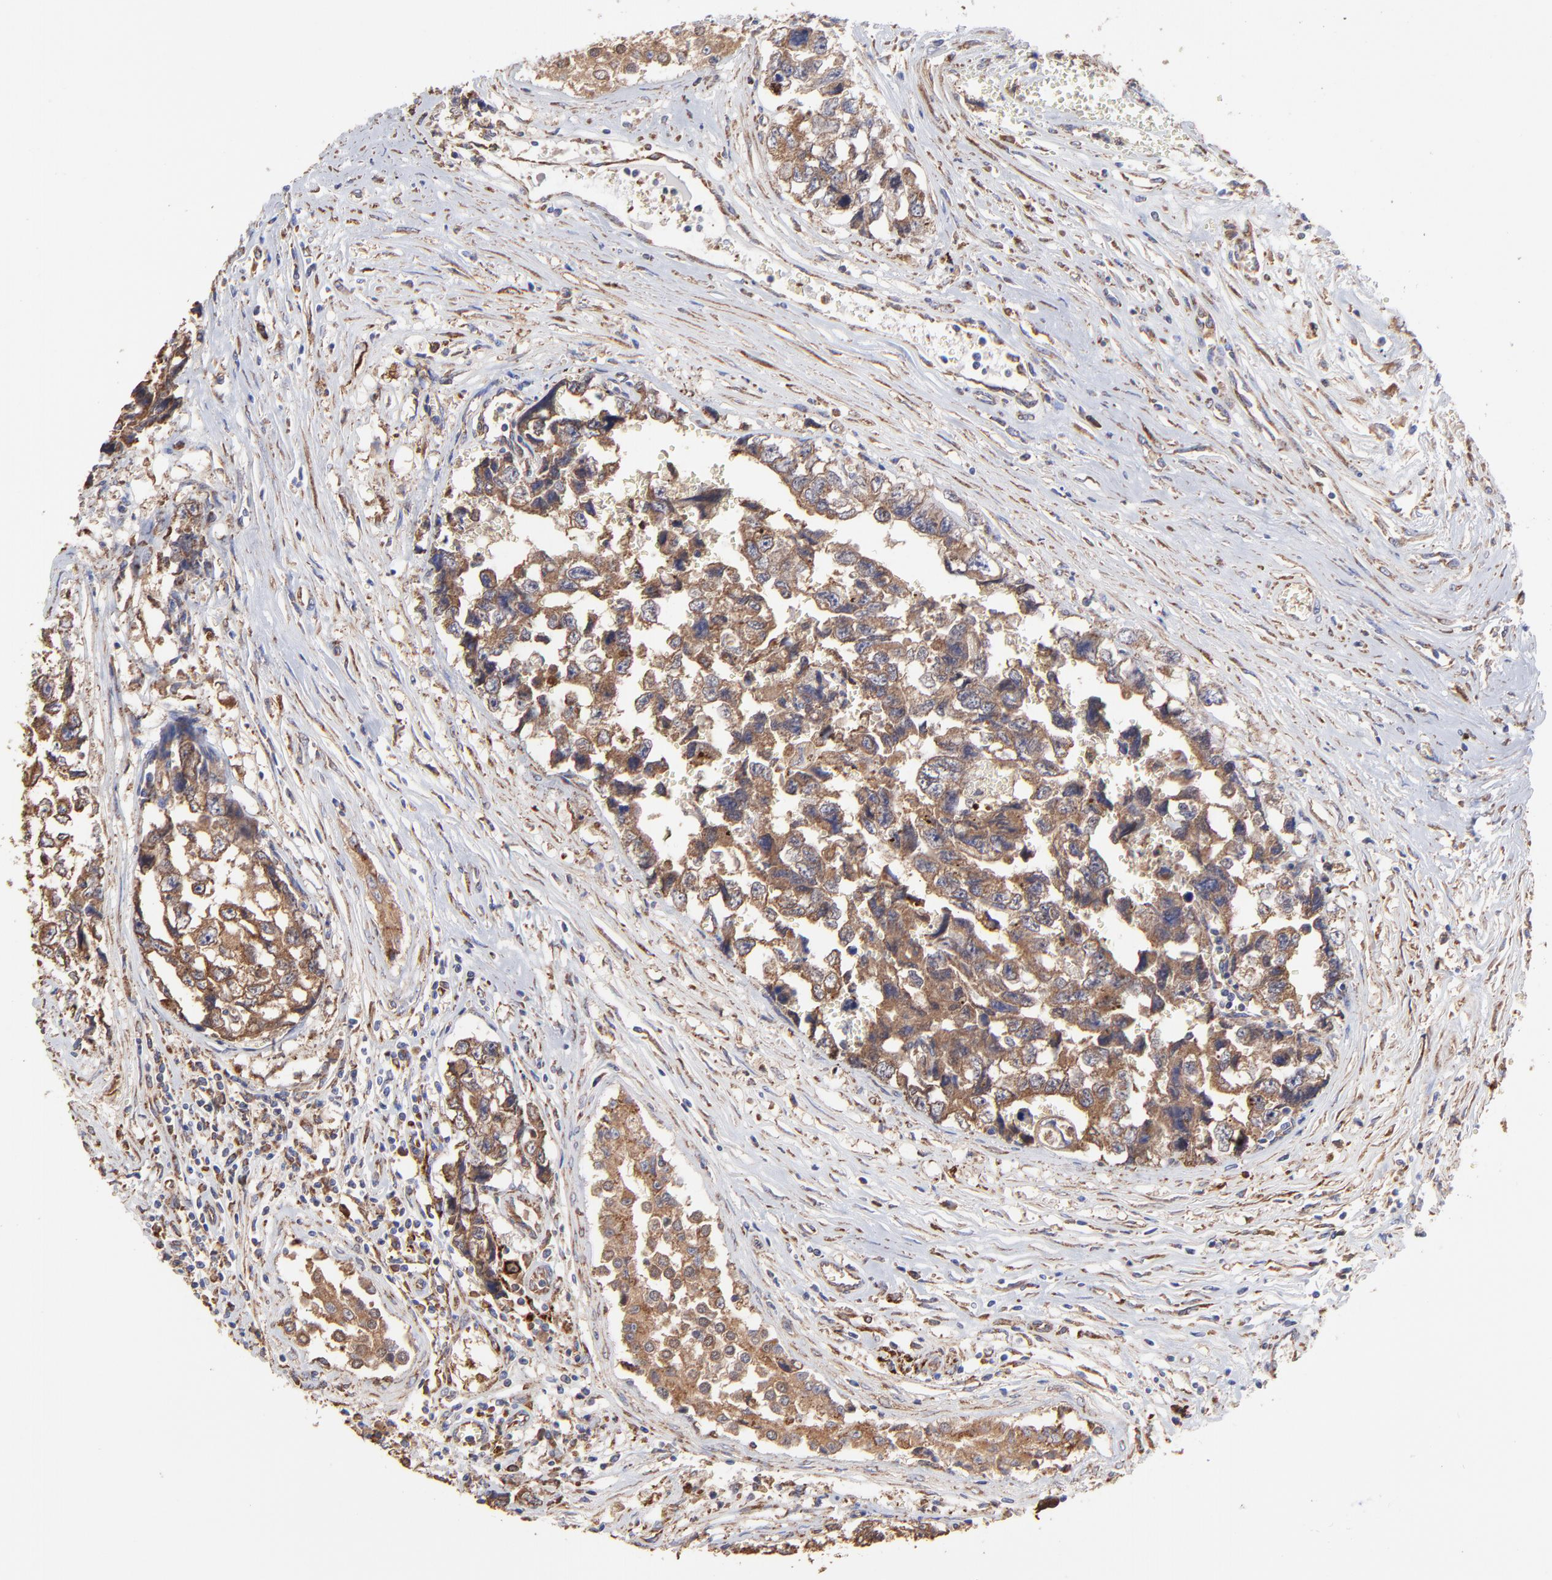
{"staining": {"intensity": "strong", "quantity": ">75%", "location": "cytoplasmic/membranous"}, "tissue": "testis cancer", "cell_type": "Tumor cells", "image_type": "cancer", "snomed": [{"axis": "morphology", "description": "Carcinoma, Embryonal, NOS"}, {"axis": "topography", "description": "Testis"}], "caption": "High-power microscopy captured an IHC photomicrograph of testis embryonal carcinoma, revealing strong cytoplasmic/membranous positivity in approximately >75% of tumor cells. The staining was performed using DAB, with brown indicating positive protein expression. Nuclei are stained blue with hematoxylin.", "gene": "PFKM", "patient": {"sex": "male", "age": 31}}